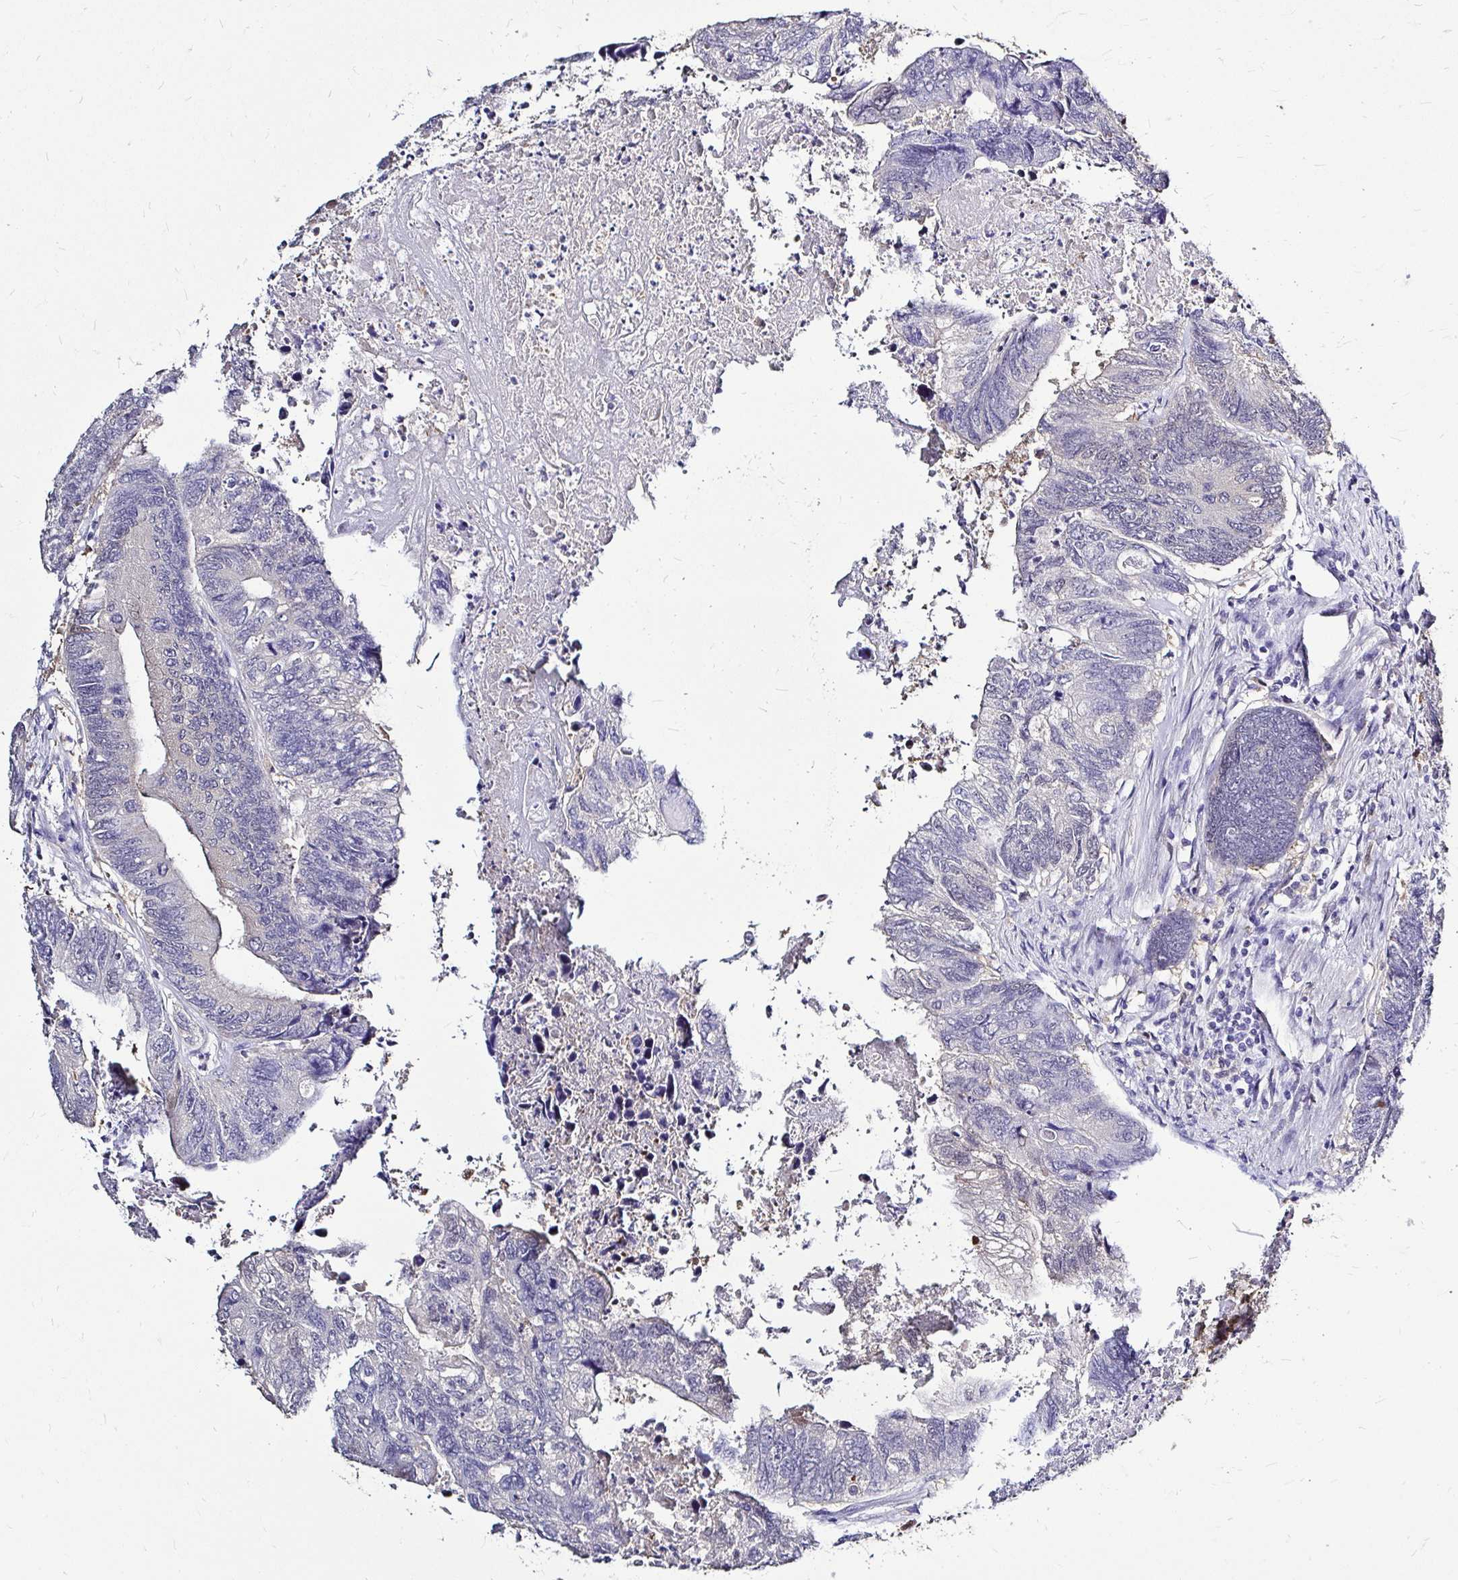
{"staining": {"intensity": "negative", "quantity": "none", "location": "none"}, "tissue": "colorectal cancer", "cell_type": "Tumor cells", "image_type": "cancer", "snomed": [{"axis": "morphology", "description": "Adenocarcinoma, NOS"}, {"axis": "topography", "description": "Colon"}], "caption": "DAB immunohistochemical staining of human colorectal cancer displays no significant positivity in tumor cells.", "gene": "IDH1", "patient": {"sex": "female", "age": 67}}